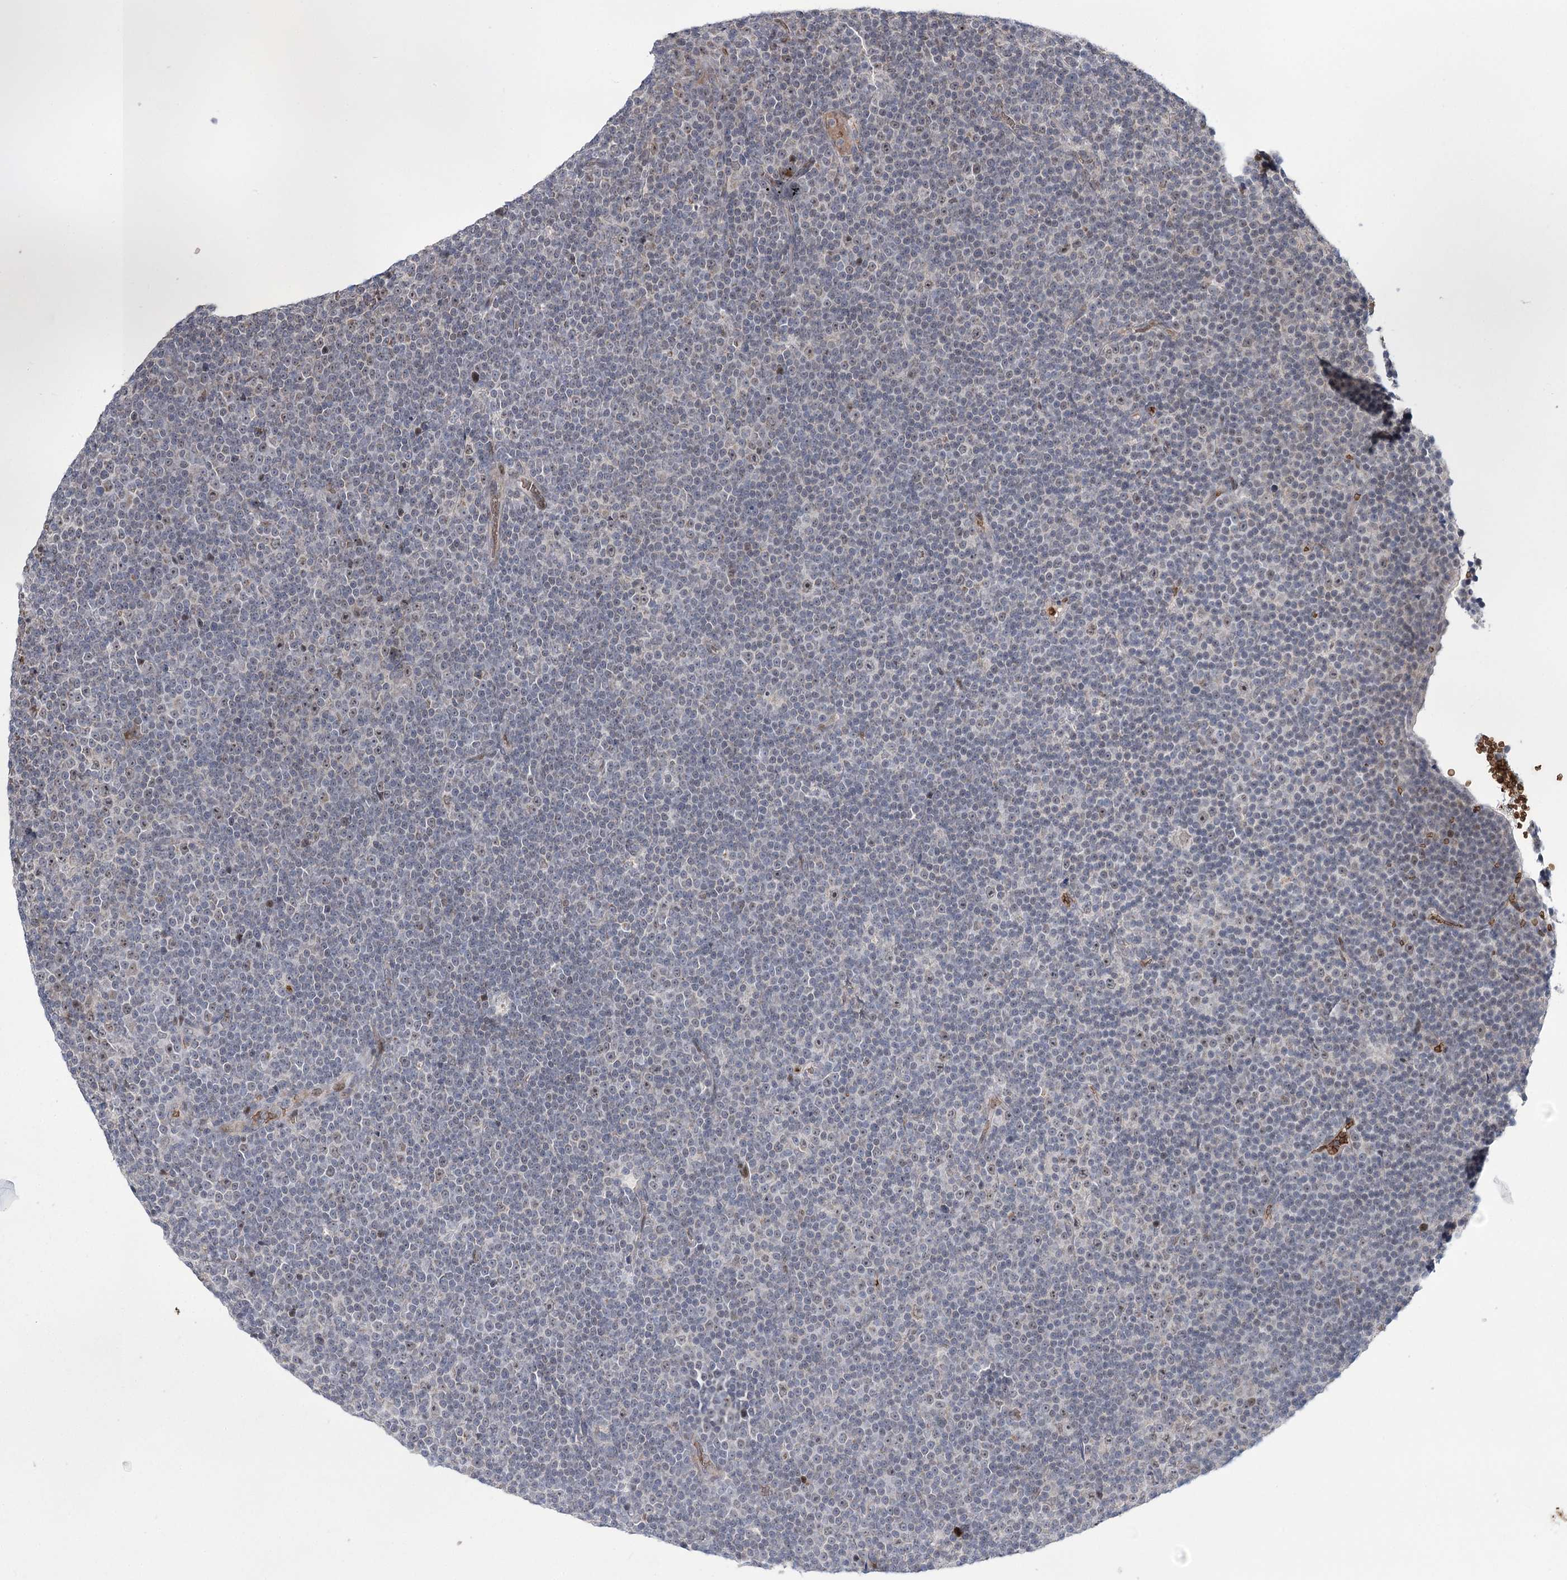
{"staining": {"intensity": "negative", "quantity": "none", "location": "none"}, "tissue": "lymphoma", "cell_type": "Tumor cells", "image_type": "cancer", "snomed": [{"axis": "morphology", "description": "Malignant lymphoma, non-Hodgkin's type, Low grade"}, {"axis": "topography", "description": "Lymph node"}], "caption": "The IHC micrograph has no significant positivity in tumor cells of malignant lymphoma, non-Hodgkin's type (low-grade) tissue.", "gene": "NSMCE4A", "patient": {"sex": "female", "age": 67}}